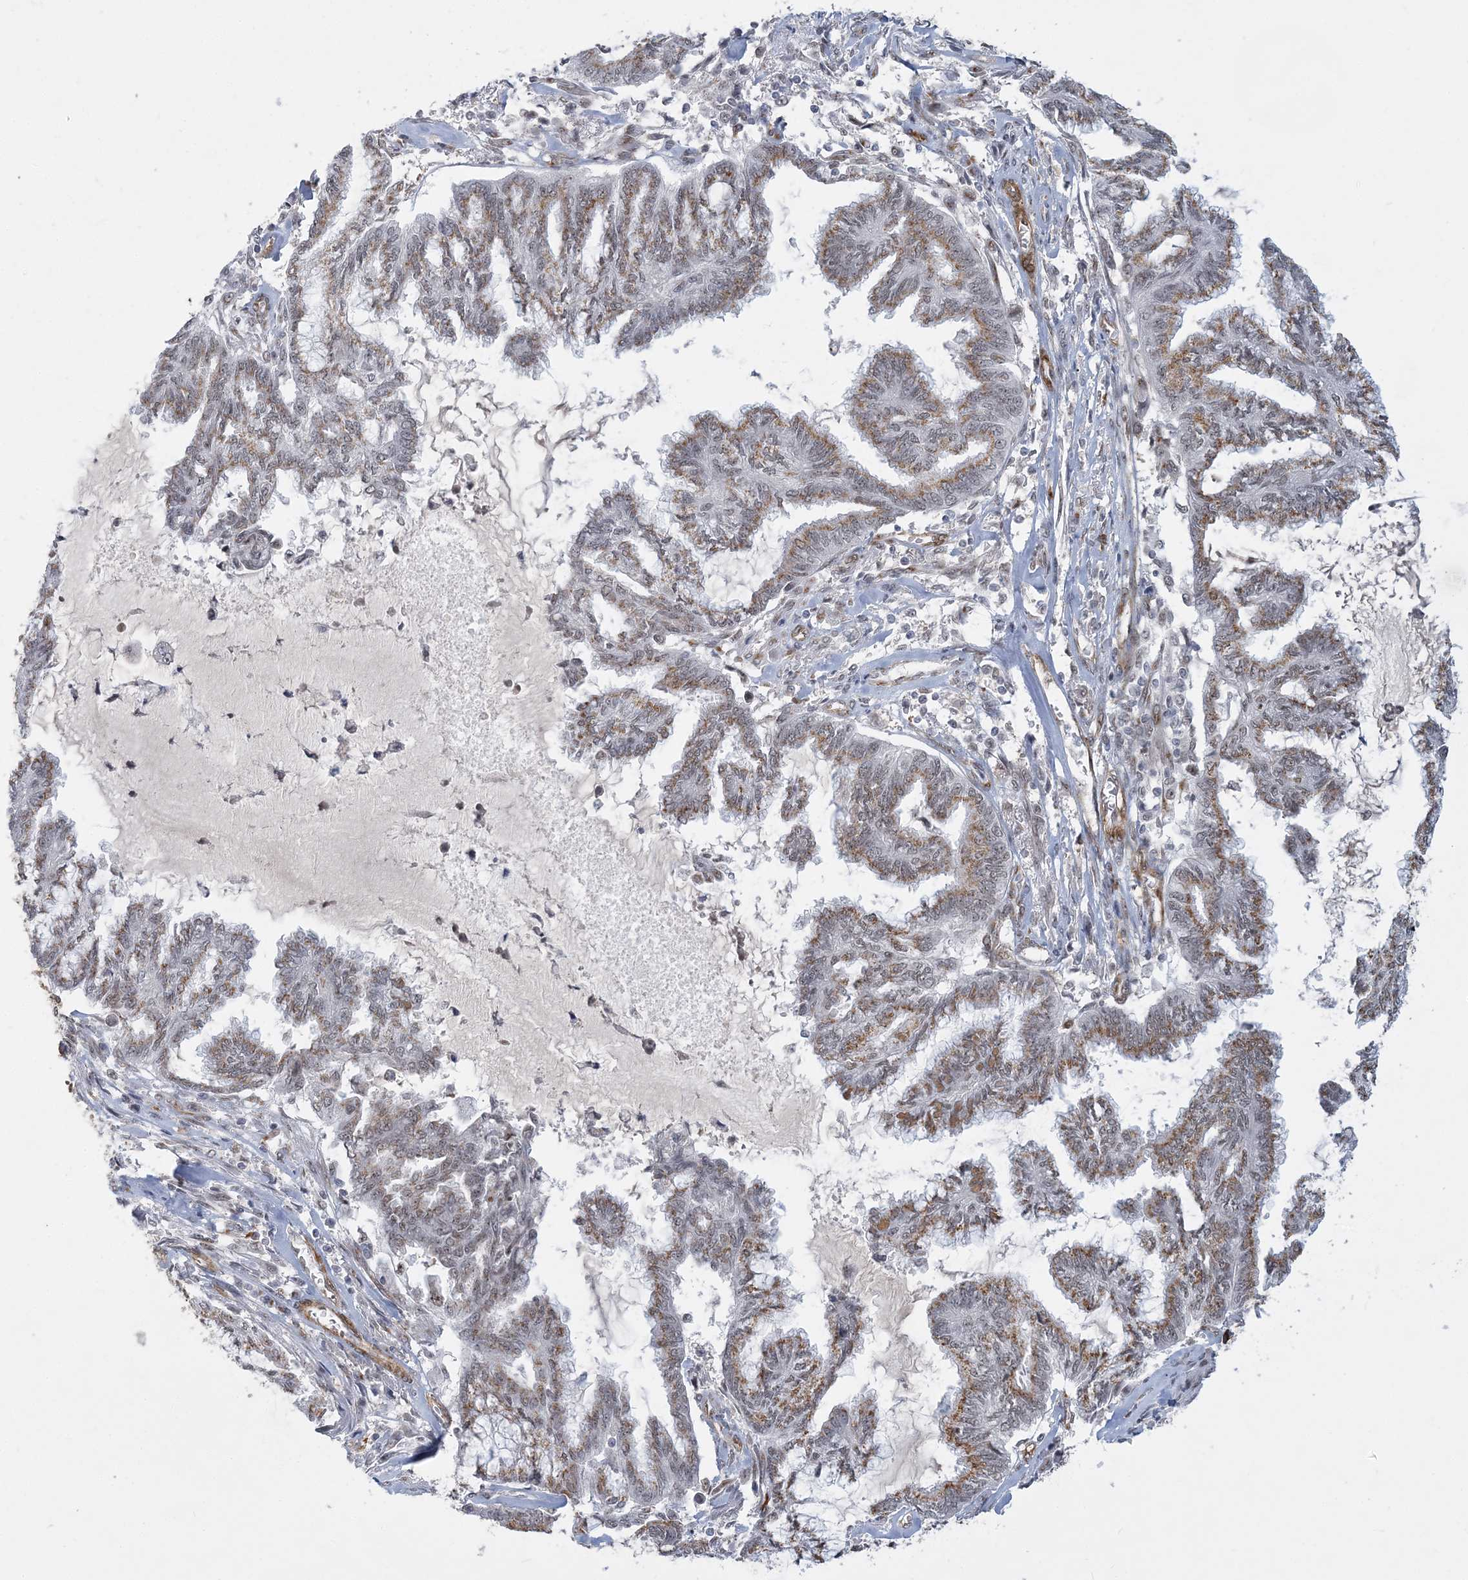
{"staining": {"intensity": "moderate", "quantity": ">75%", "location": "cytoplasmic/membranous"}, "tissue": "endometrial cancer", "cell_type": "Tumor cells", "image_type": "cancer", "snomed": [{"axis": "morphology", "description": "Adenocarcinoma, NOS"}, {"axis": "topography", "description": "Endometrium"}], "caption": "An immunohistochemistry photomicrograph of tumor tissue is shown. Protein staining in brown labels moderate cytoplasmic/membranous positivity in adenocarcinoma (endometrial) within tumor cells. (DAB IHC with brightfield microscopy, high magnification).", "gene": "PLRG1", "patient": {"sex": "female", "age": 86}}